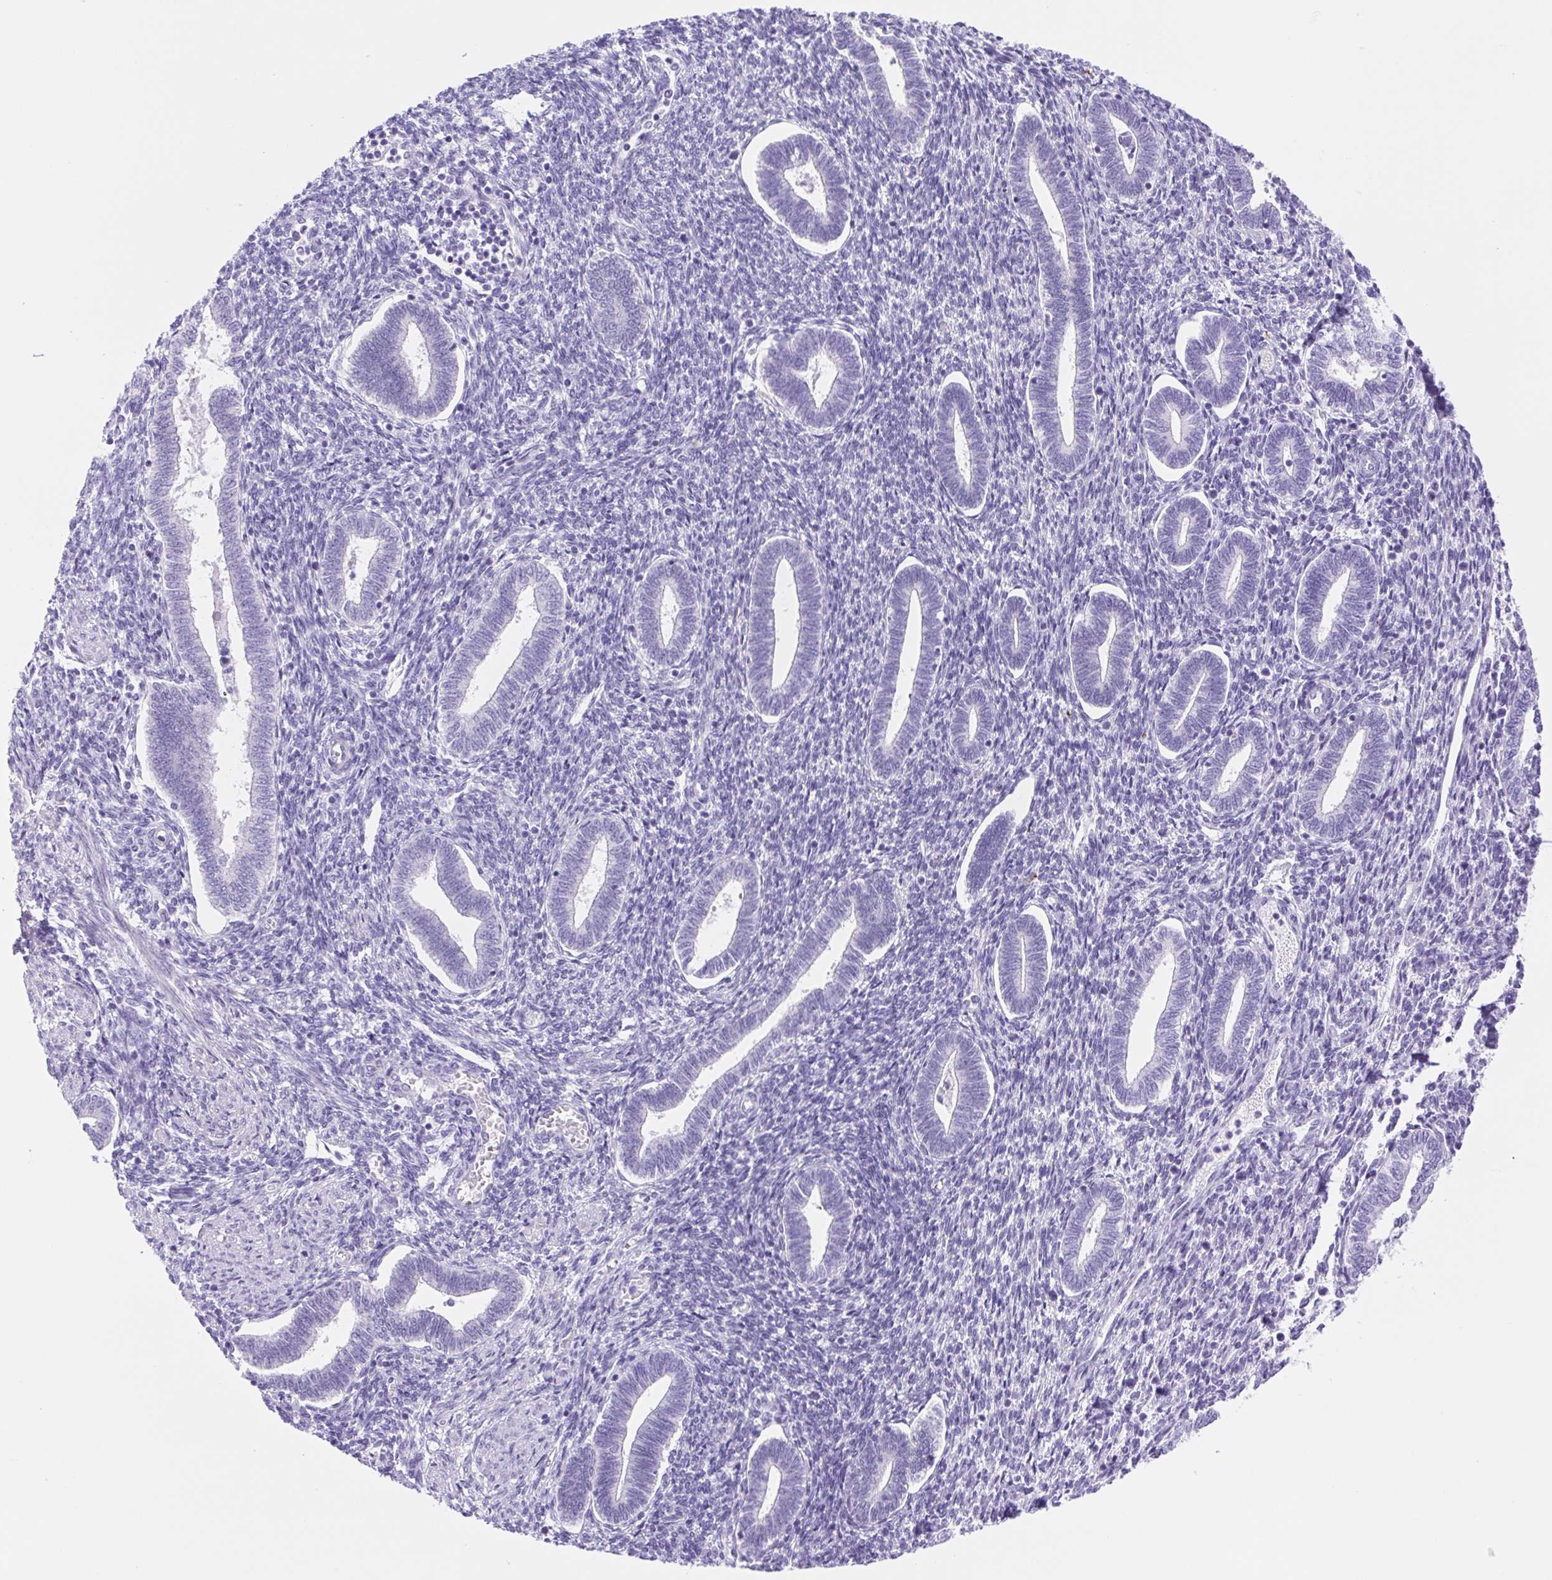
{"staining": {"intensity": "negative", "quantity": "none", "location": "none"}, "tissue": "endometrium", "cell_type": "Cells in endometrial stroma", "image_type": "normal", "snomed": [{"axis": "morphology", "description": "Normal tissue, NOS"}, {"axis": "topography", "description": "Endometrium"}], "caption": "Human endometrium stained for a protein using IHC demonstrates no positivity in cells in endometrial stroma.", "gene": "CDSN", "patient": {"sex": "female", "age": 42}}